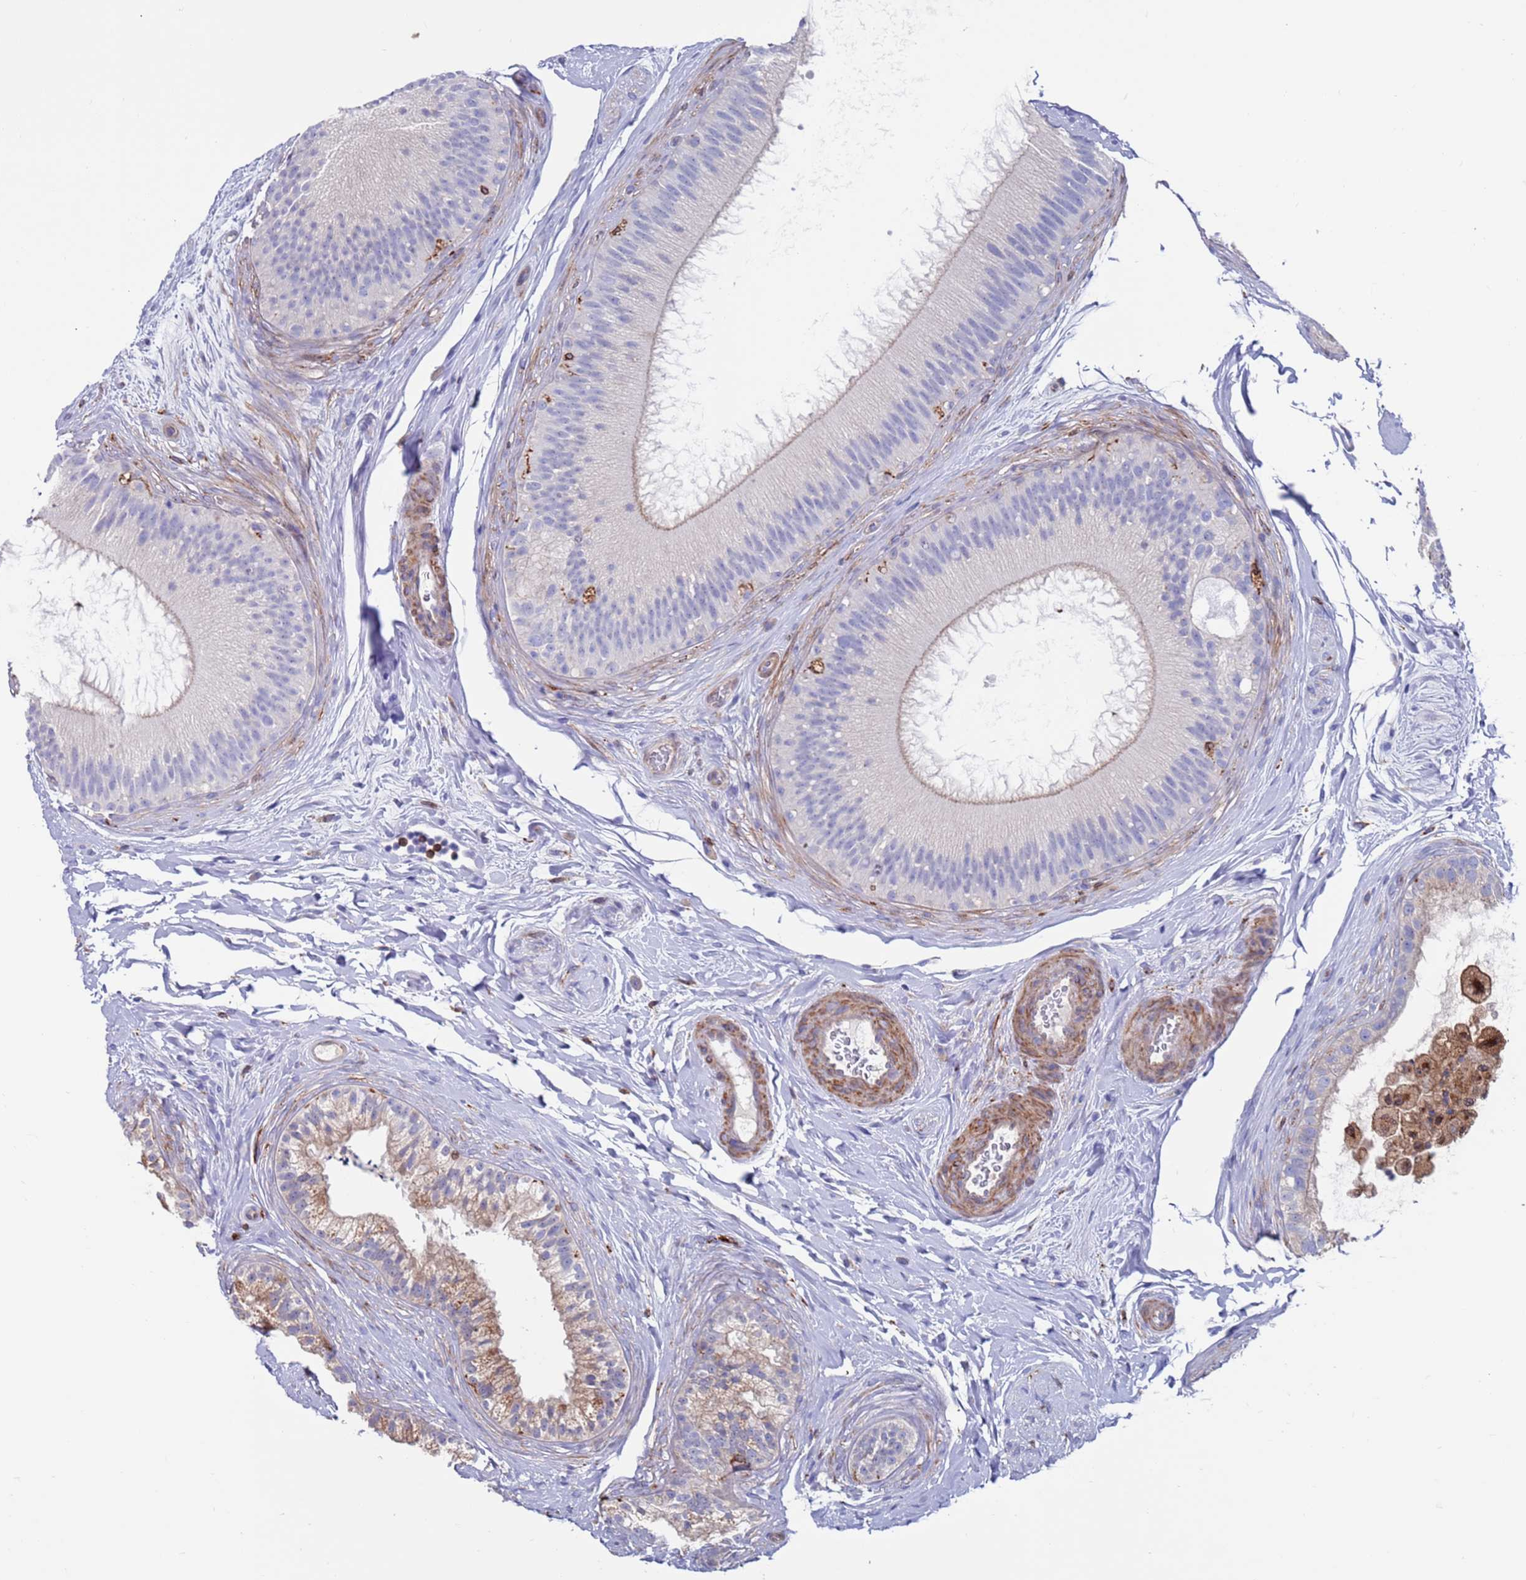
{"staining": {"intensity": "moderate", "quantity": "<25%", "location": "cytoplasmic/membranous"}, "tissue": "epididymis", "cell_type": "Glandular cells", "image_type": "normal", "snomed": [{"axis": "morphology", "description": "Normal tissue, NOS"}, {"axis": "topography", "description": "Epididymis"}], "caption": "Glandular cells exhibit moderate cytoplasmic/membranous positivity in approximately <25% of cells in normal epididymis. (Stains: DAB (3,3'-diaminobenzidine) in brown, nuclei in blue, Microscopy: brightfield microscopy at high magnification).", "gene": "GREB1L", "patient": {"sex": "male", "age": 45}}